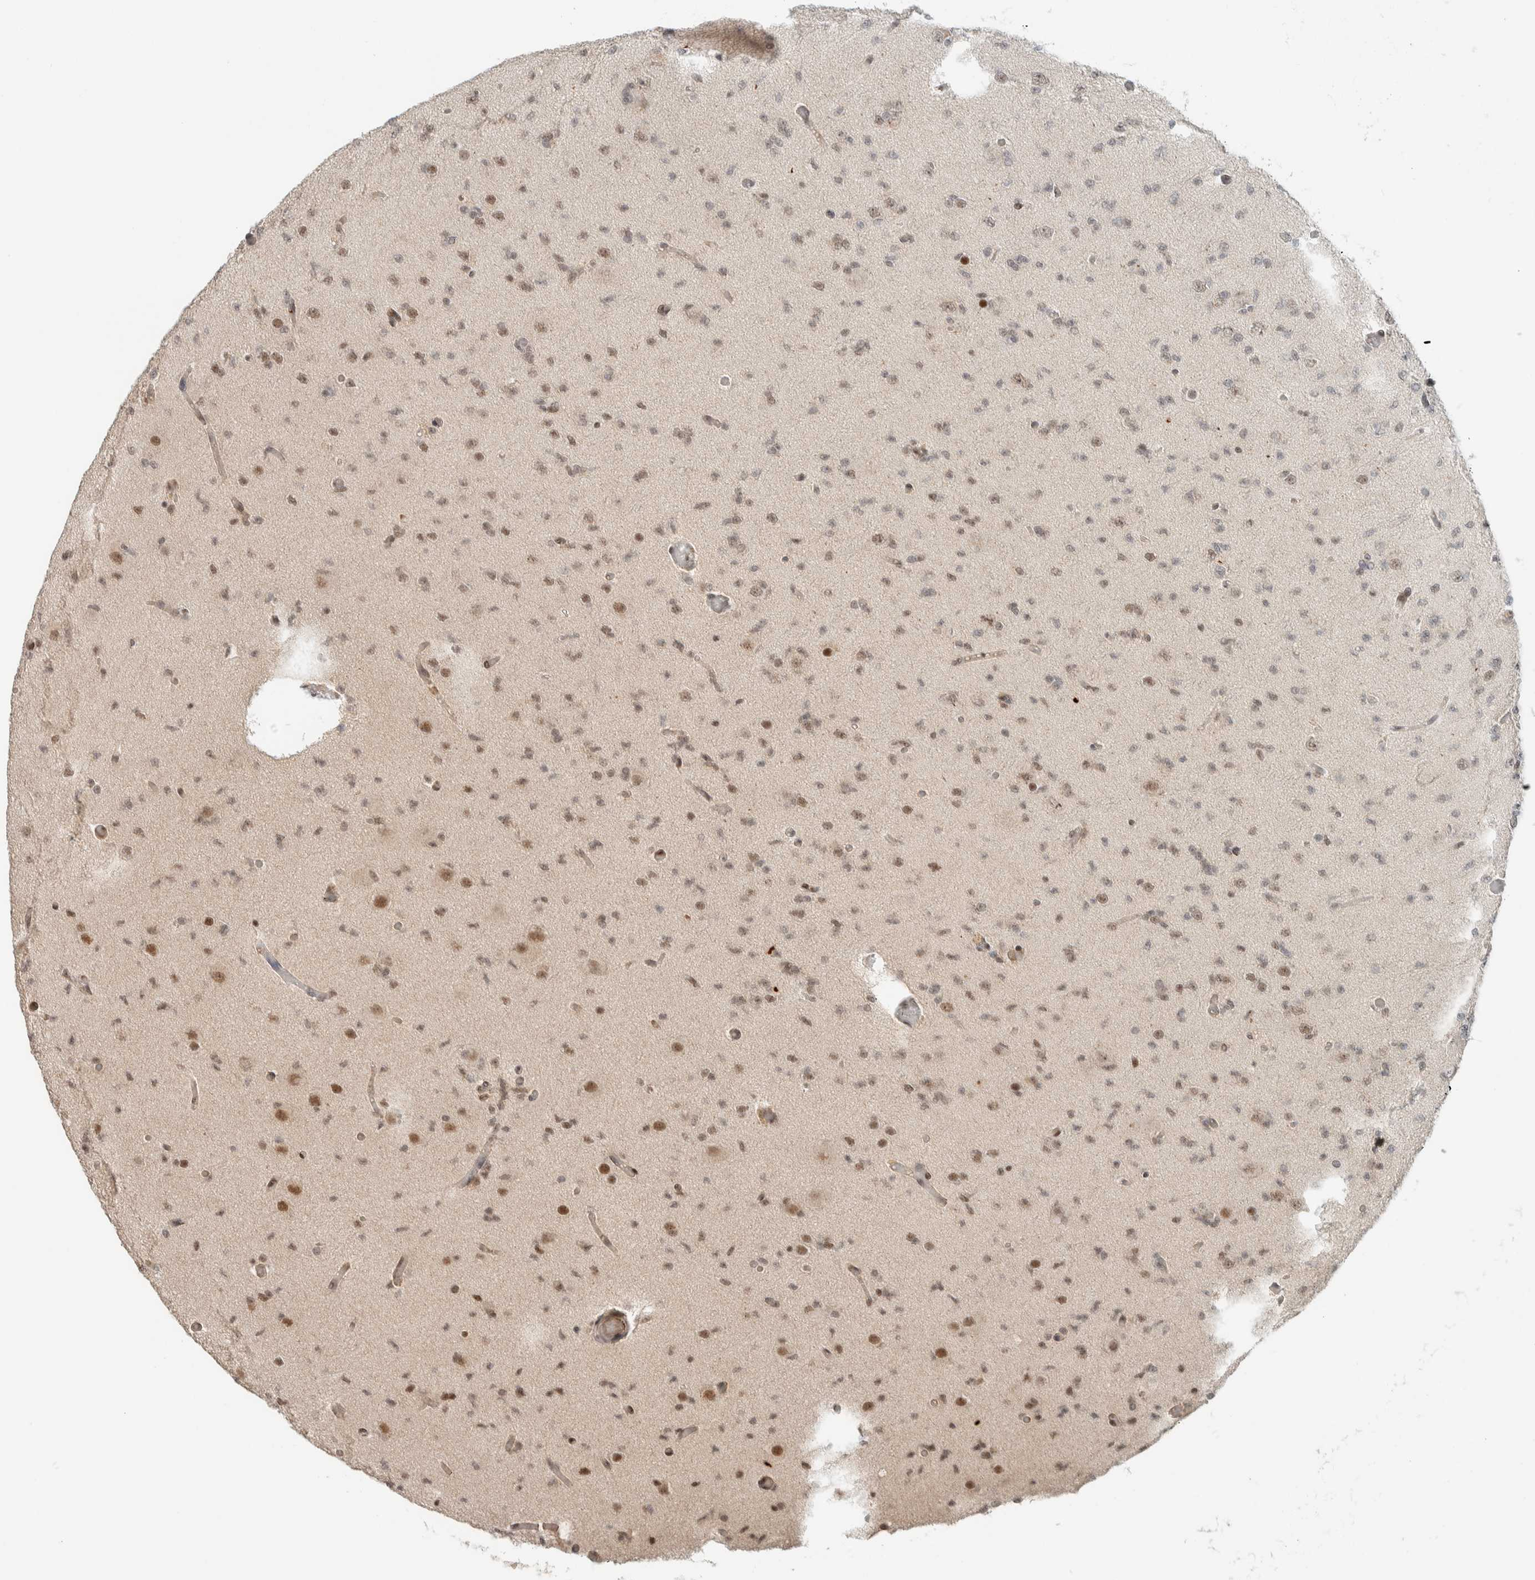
{"staining": {"intensity": "moderate", "quantity": "25%-75%", "location": "nuclear"}, "tissue": "glioma", "cell_type": "Tumor cells", "image_type": "cancer", "snomed": [{"axis": "morphology", "description": "Glioma, malignant, Low grade"}, {"axis": "topography", "description": "Brain"}], "caption": "A brown stain labels moderate nuclear staining of a protein in human malignant low-grade glioma tumor cells. The staining was performed using DAB (3,3'-diaminobenzidine) to visualize the protein expression in brown, while the nuclei were stained in blue with hematoxylin (Magnification: 20x).", "gene": "ZBTB2", "patient": {"sex": "female", "age": 22}}